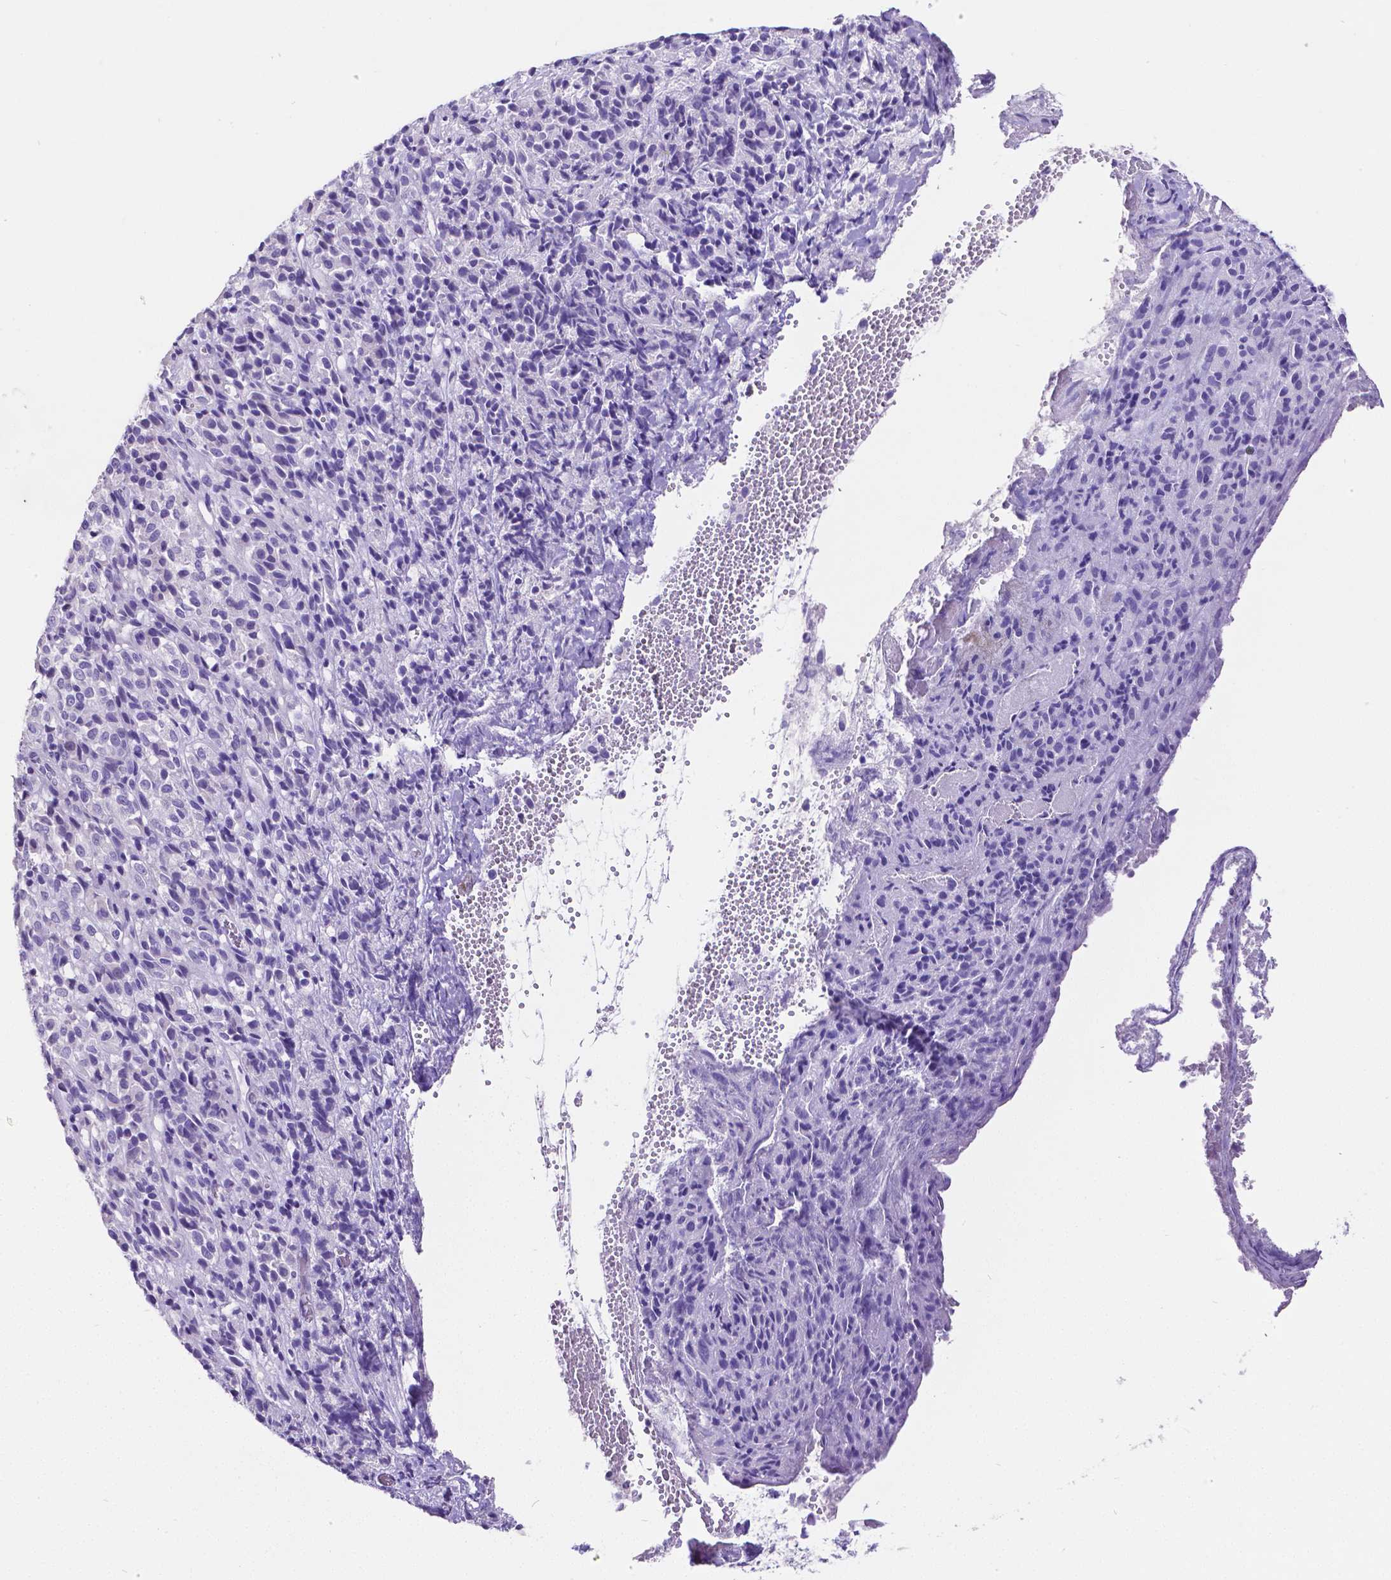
{"staining": {"intensity": "negative", "quantity": "none", "location": "none"}, "tissue": "melanoma", "cell_type": "Tumor cells", "image_type": "cancer", "snomed": [{"axis": "morphology", "description": "Malignant melanoma, Metastatic site"}, {"axis": "topography", "description": "Brain"}], "caption": "This is an immunohistochemistry (IHC) micrograph of melanoma. There is no positivity in tumor cells.", "gene": "SATB2", "patient": {"sex": "female", "age": 56}}